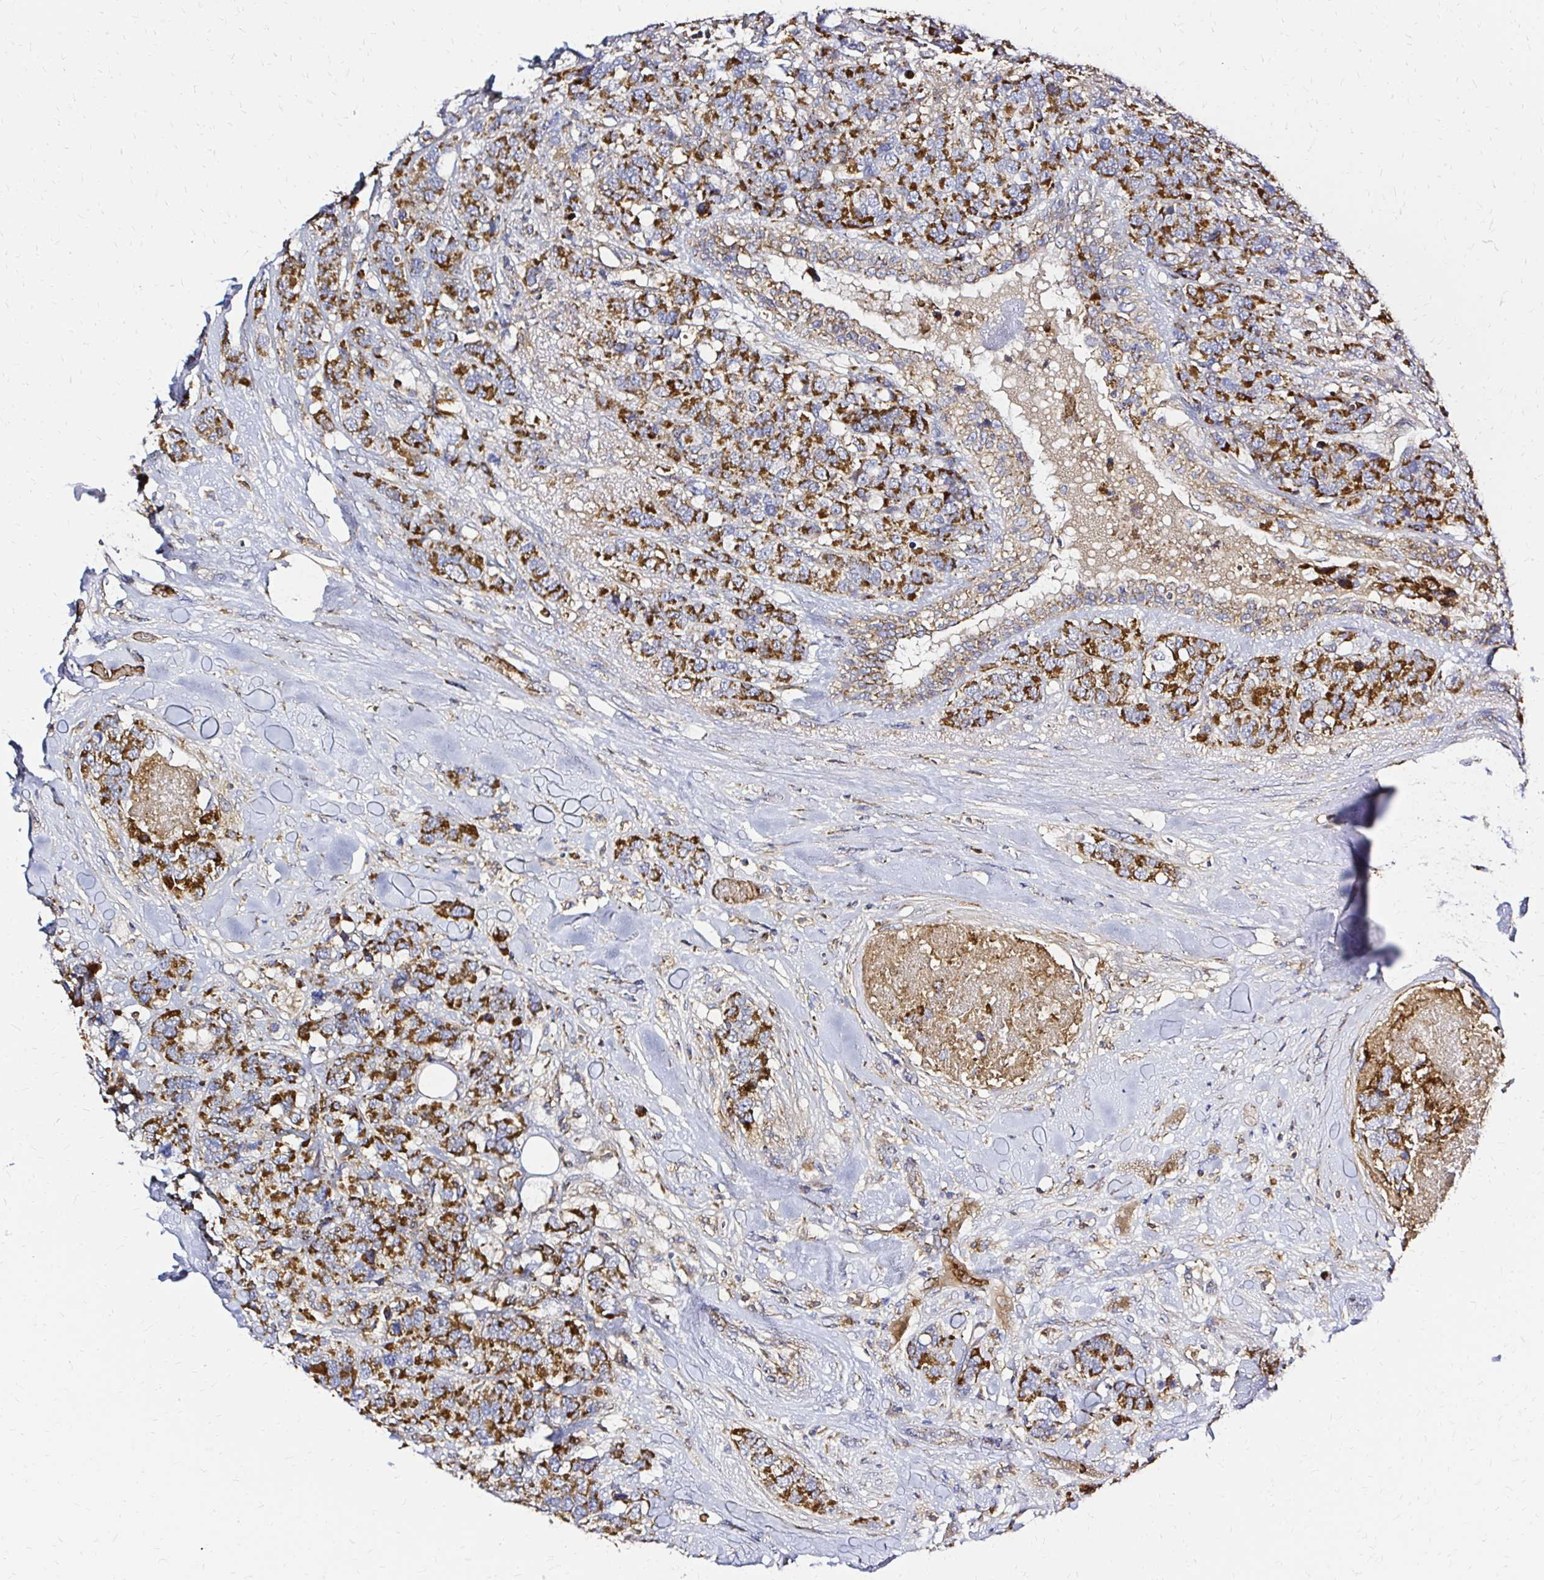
{"staining": {"intensity": "moderate", "quantity": ">75%", "location": "cytoplasmic/membranous"}, "tissue": "breast cancer", "cell_type": "Tumor cells", "image_type": "cancer", "snomed": [{"axis": "morphology", "description": "Lobular carcinoma"}, {"axis": "topography", "description": "Breast"}], "caption": "Breast lobular carcinoma stained for a protein (brown) displays moderate cytoplasmic/membranous positive positivity in about >75% of tumor cells.", "gene": "MRPL13", "patient": {"sex": "female", "age": 59}}